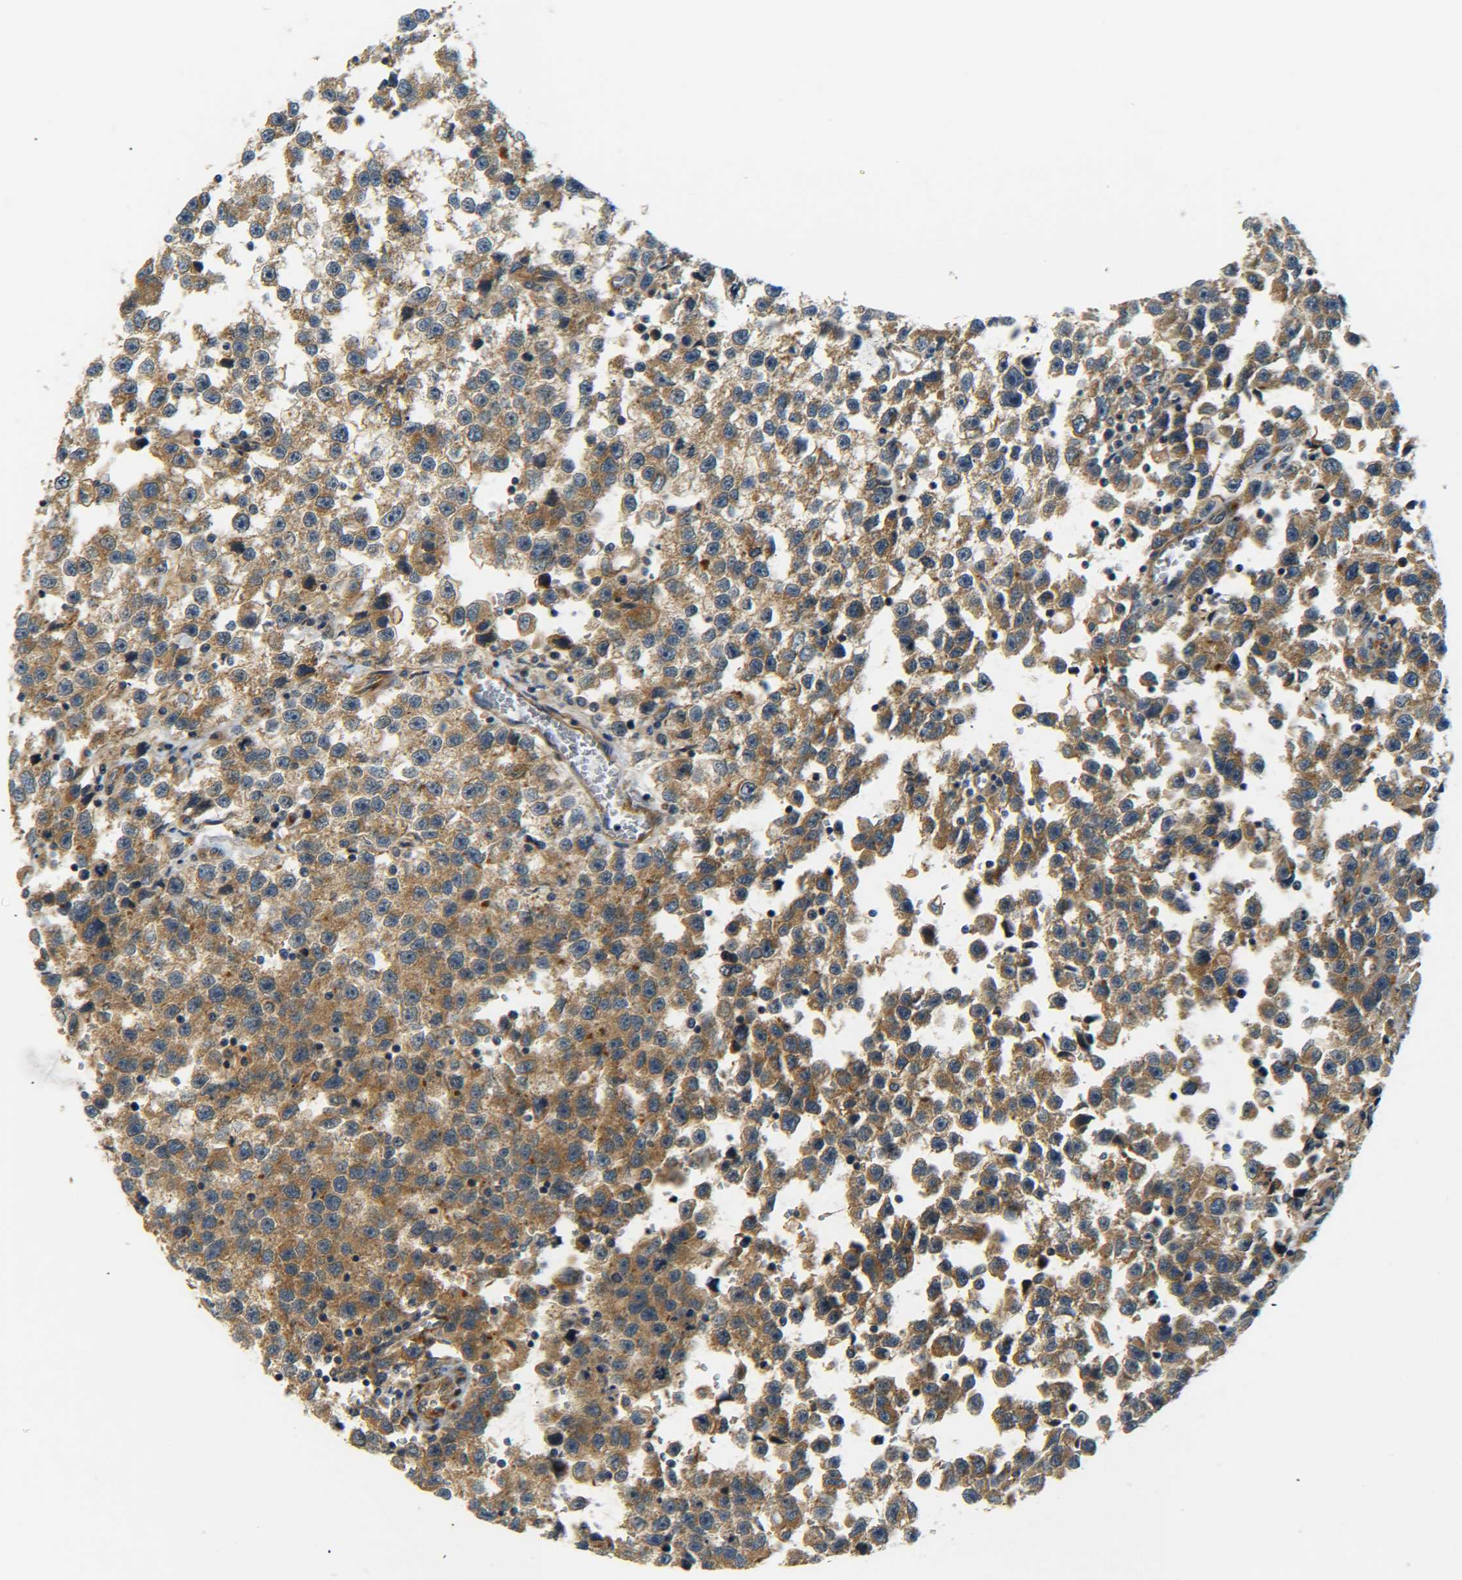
{"staining": {"intensity": "moderate", "quantity": ">75%", "location": "cytoplasmic/membranous"}, "tissue": "testis cancer", "cell_type": "Tumor cells", "image_type": "cancer", "snomed": [{"axis": "morphology", "description": "Seminoma, NOS"}, {"axis": "topography", "description": "Testis"}], "caption": "Human testis cancer (seminoma) stained with a brown dye reveals moderate cytoplasmic/membranous positive expression in about >75% of tumor cells.", "gene": "LRCH3", "patient": {"sex": "male", "age": 33}}